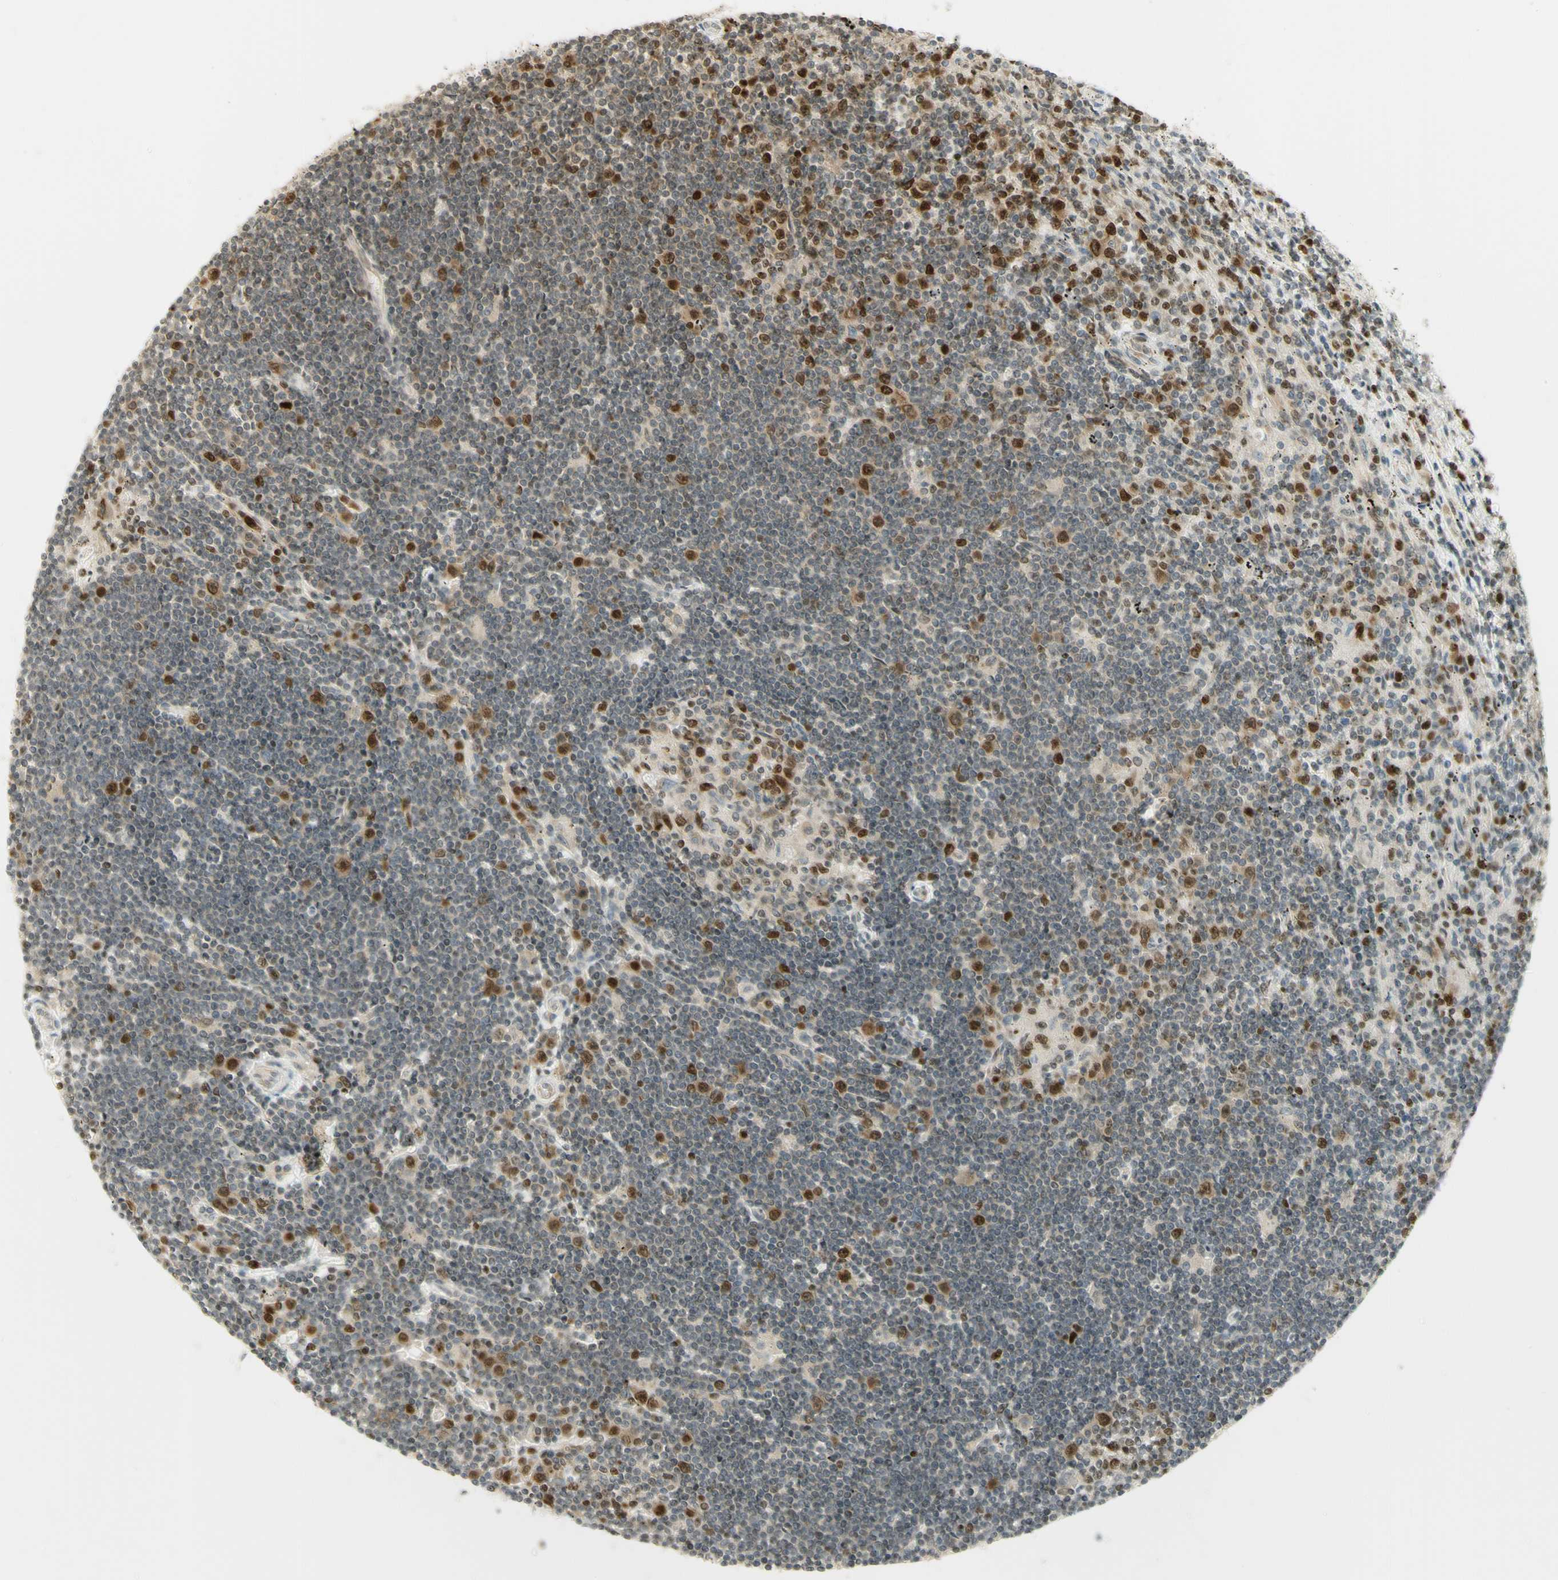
{"staining": {"intensity": "strong", "quantity": "<25%", "location": "cytoplasmic/membranous,nuclear"}, "tissue": "lymphoma", "cell_type": "Tumor cells", "image_type": "cancer", "snomed": [{"axis": "morphology", "description": "Malignant lymphoma, non-Hodgkin's type, Low grade"}, {"axis": "topography", "description": "Spleen"}], "caption": "Protein staining demonstrates strong cytoplasmic/membranous and nuclear staining in about <25% of tumor cells in low-grade malignant lymphoma, non-Hodgkin's type.", "gene": "KIF11", "patient": {"sex": "male", "age": 76}}